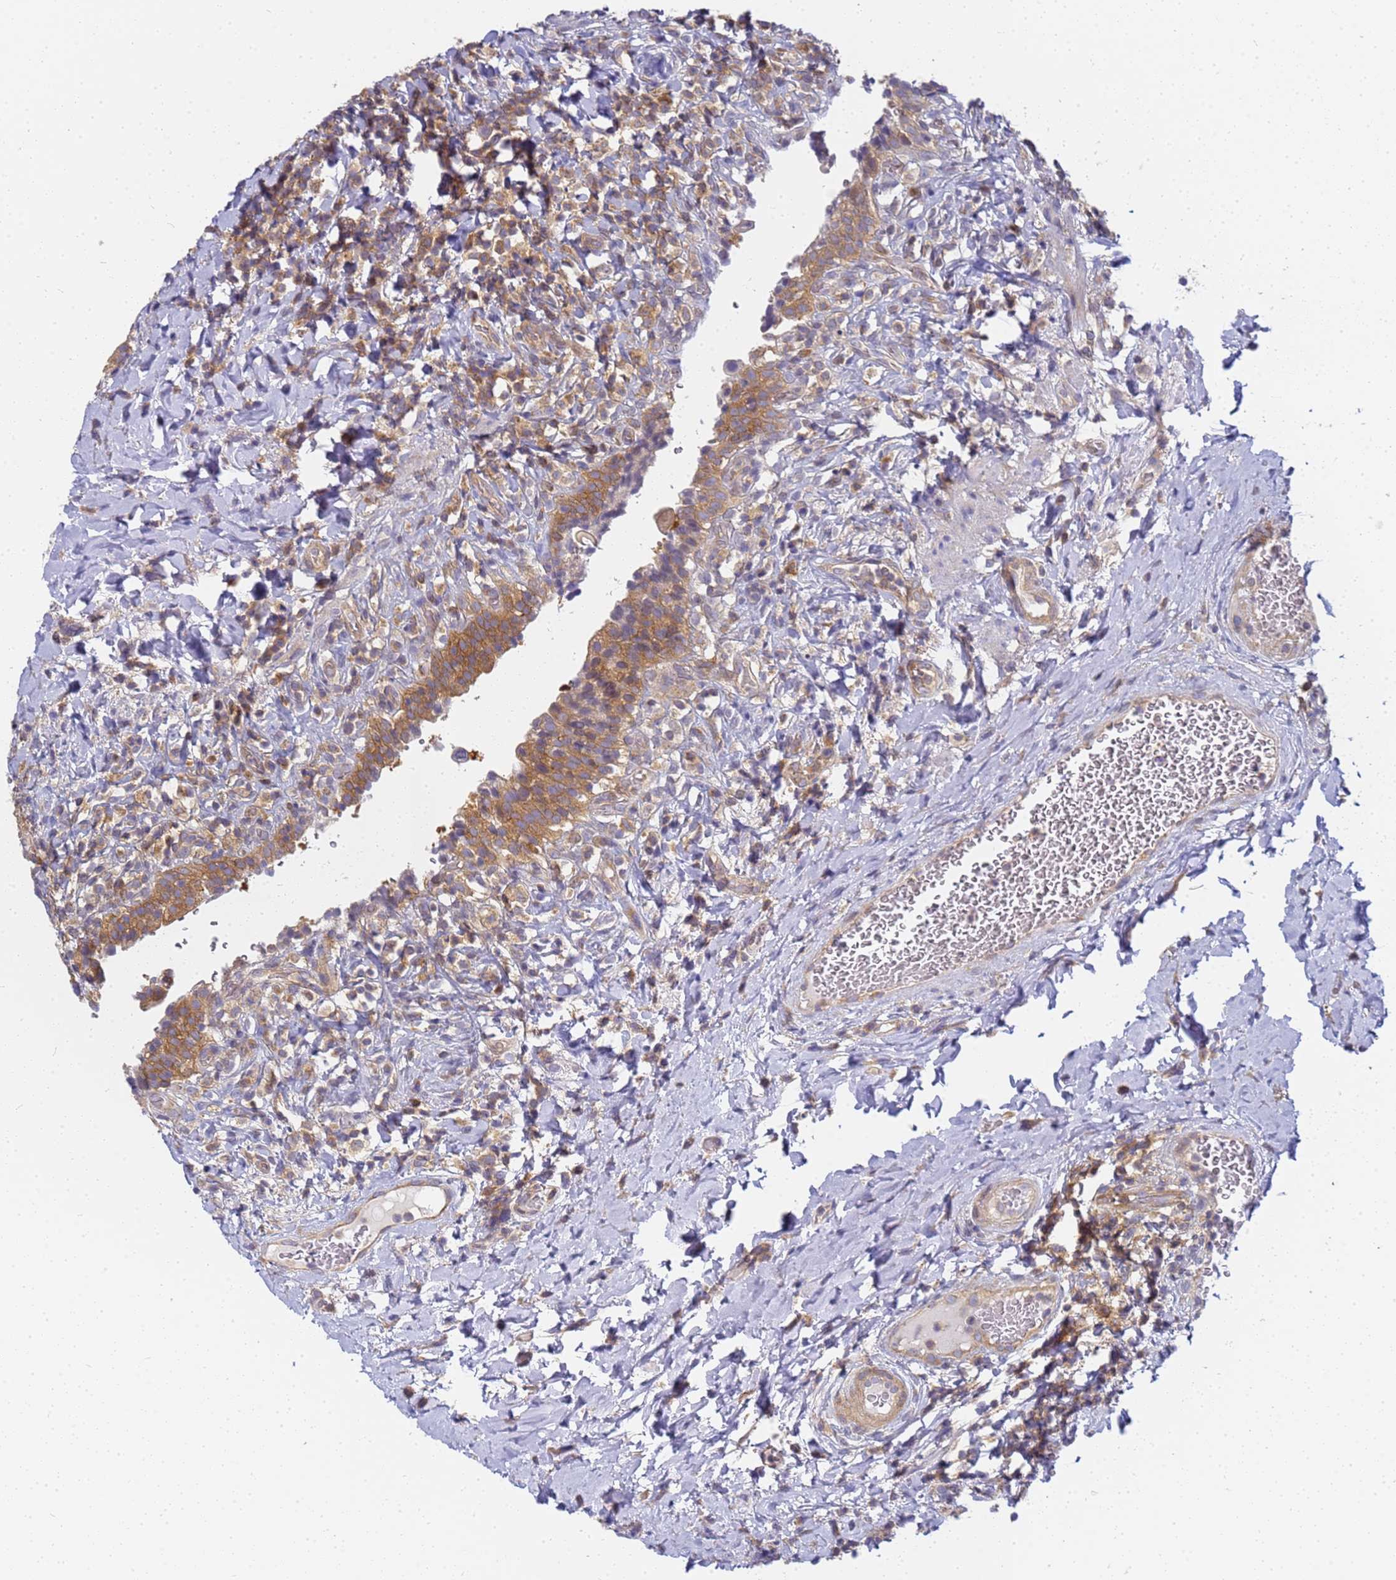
{"staining": {"intensity": "moderate", "quantity": ">75%", "location": "cytoplasmic/membranous"}, "tissue": "urinary bladder", "cell_type": "Urothelial cells", "image_type": "normal", "snomed": [{"axis": "morphology", "description": "Normal tissue, NOS"}, {"axis": "morphology", "description": "Inflammation, NOS"}, {"axis": "topography", "description": "Urinary bladder"}], "caption": "Normal urinary bladder displays moderate cytoplasmic/membranous expression in approximately >75% of urothelial cells.", "gene": "CHM", "patient": {"sex": "male", "age": 64}}